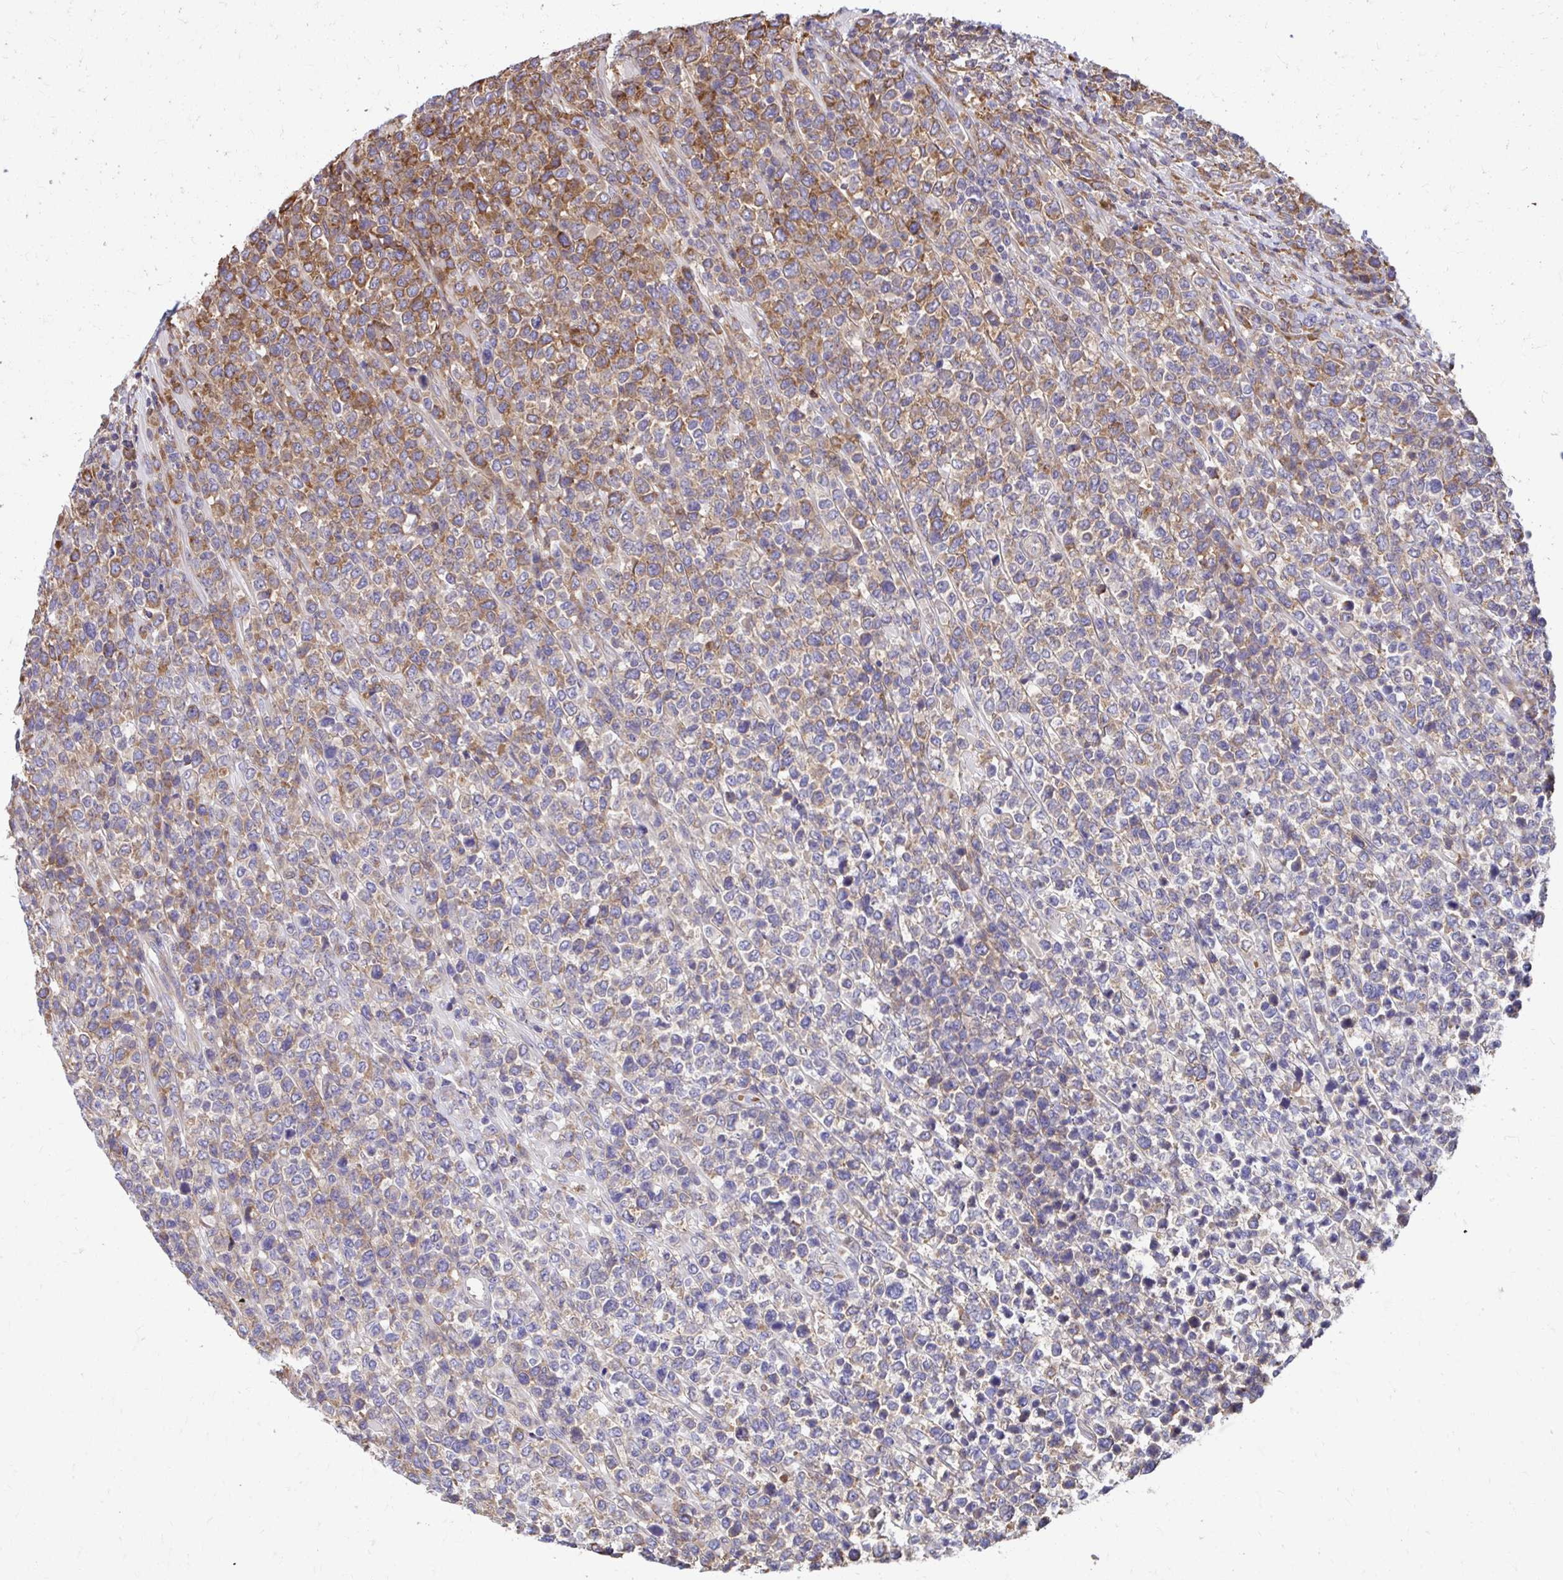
{"staining": {"intensity": "moderate", "quantity": "<25%", "location": "cytoplasmic/membranous"}, "tissue": "lymphoma", "cell_type": "Tumor cells", "image_type": "cancer", "snomed": [{"axis": "morphology", "description": "Malignant lymphoma, non-Hodgkin's type, High grade"}, {"axis": "topography", "description": "Soft tissue"}], "caption": "Lymphoma tissue exhibits moderate cytoplasmic/membranous expression in about <25% of tumor cells, visualized by immunohistochemistry. The staining is performed using DAB brown chromogen to label protein expression. The nuclei are counter-stained blue using hematoxylin.", "gene": "ZNF778", "patient": {"sex": "female", "age": 56}}